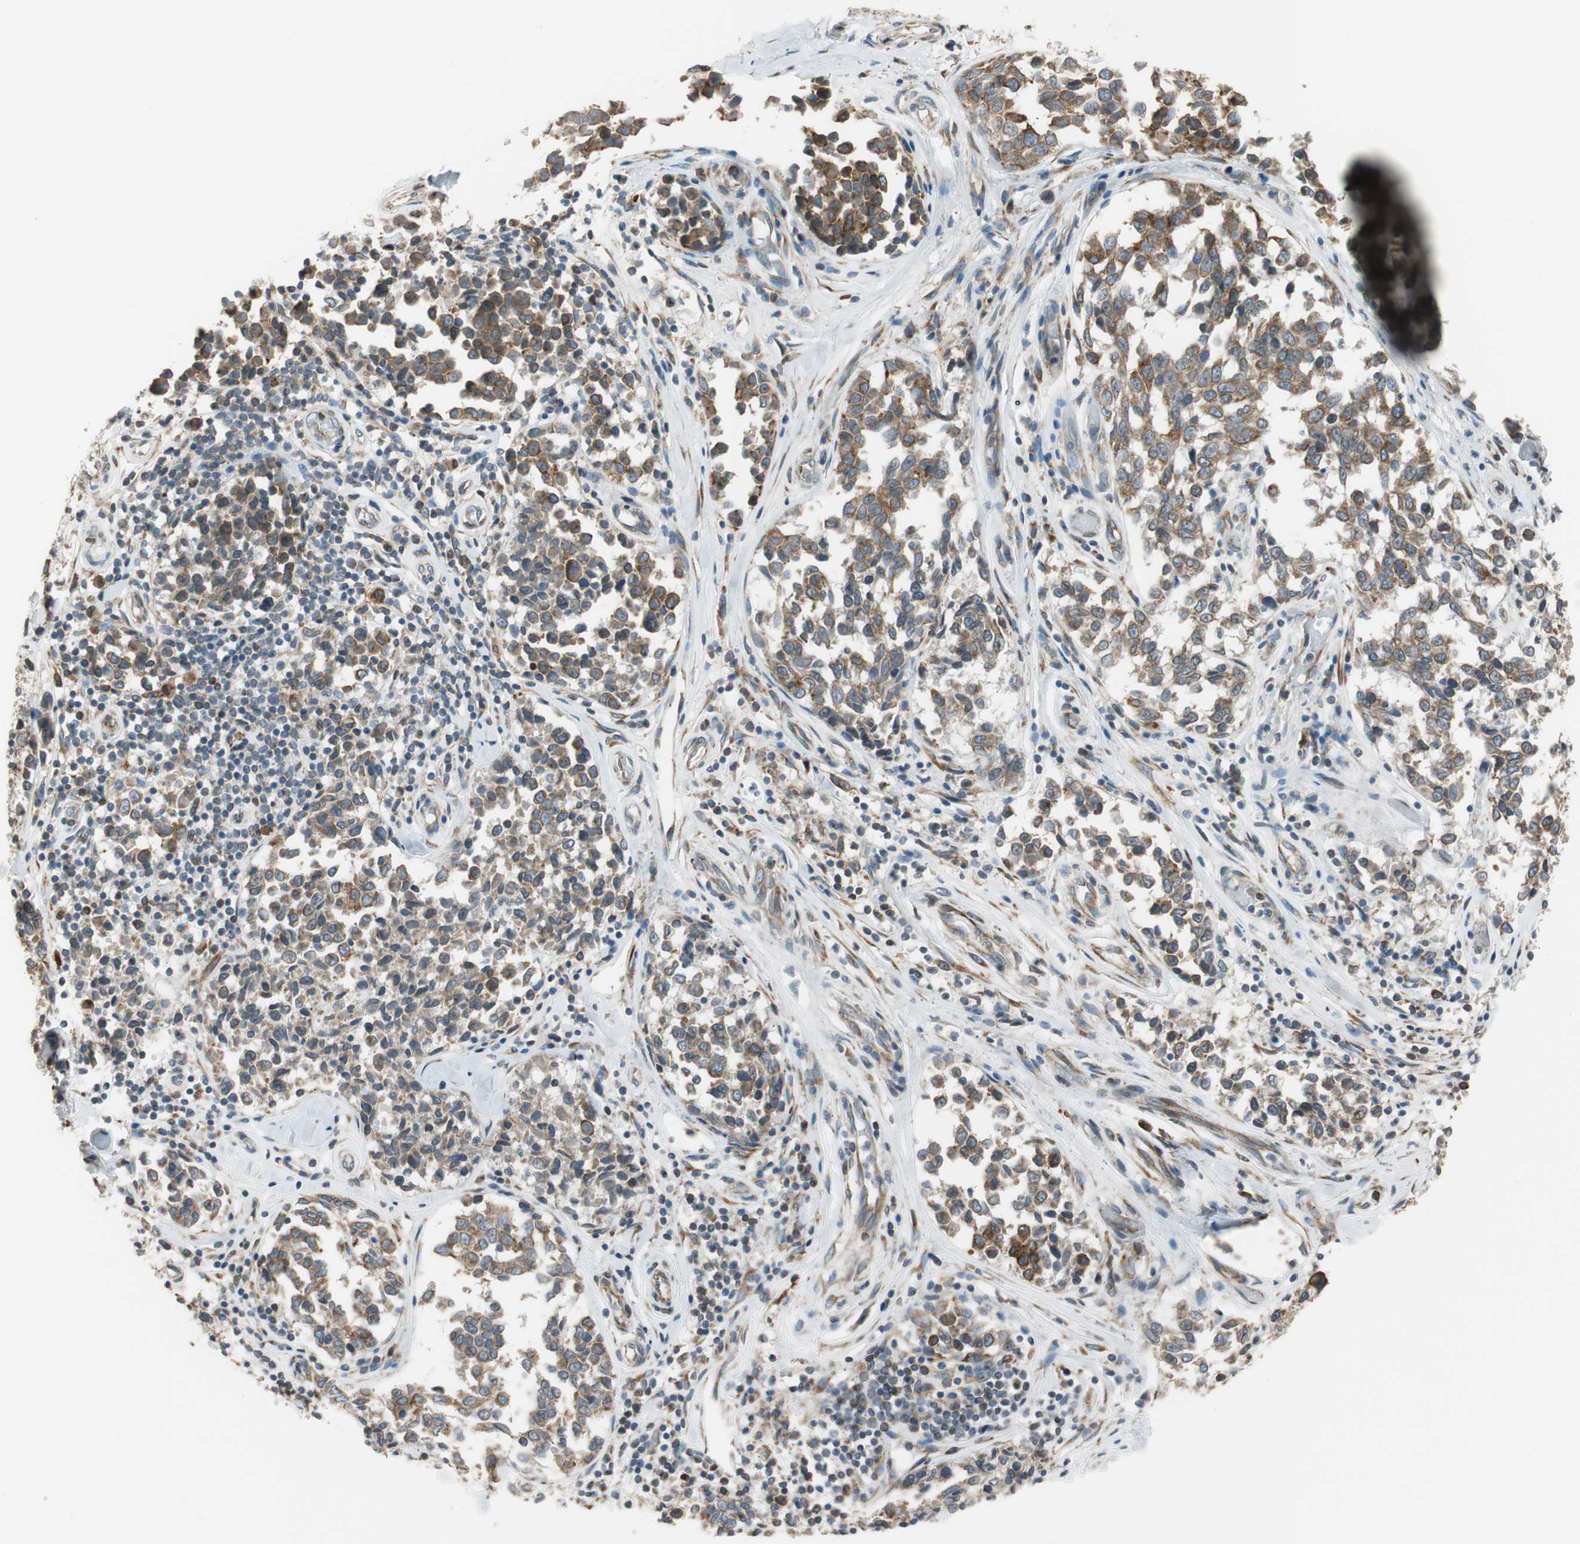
{"staining": {"intensity": "weak", "quantity": ">75%", "location": "cytoplasmic/membranous"}, "tissue": "melanoma", "cell_type": "Tumor cells", "image_type": "cancer", "snomed": [{"axis": "morphology", "description": "Malignant melanoma, NOS"}, {"axis": "topography", "description": "Skin"}], "caption": "Protein staining of malignant melanoma tissue displays weak cytoplasmic/membranous expression in approximately >75% of tumor cells. The protein is shown in brown color, while the nuclei are stained blue.", "gene": "RPN2", "patient": {"sex": "female", "age": 64}}